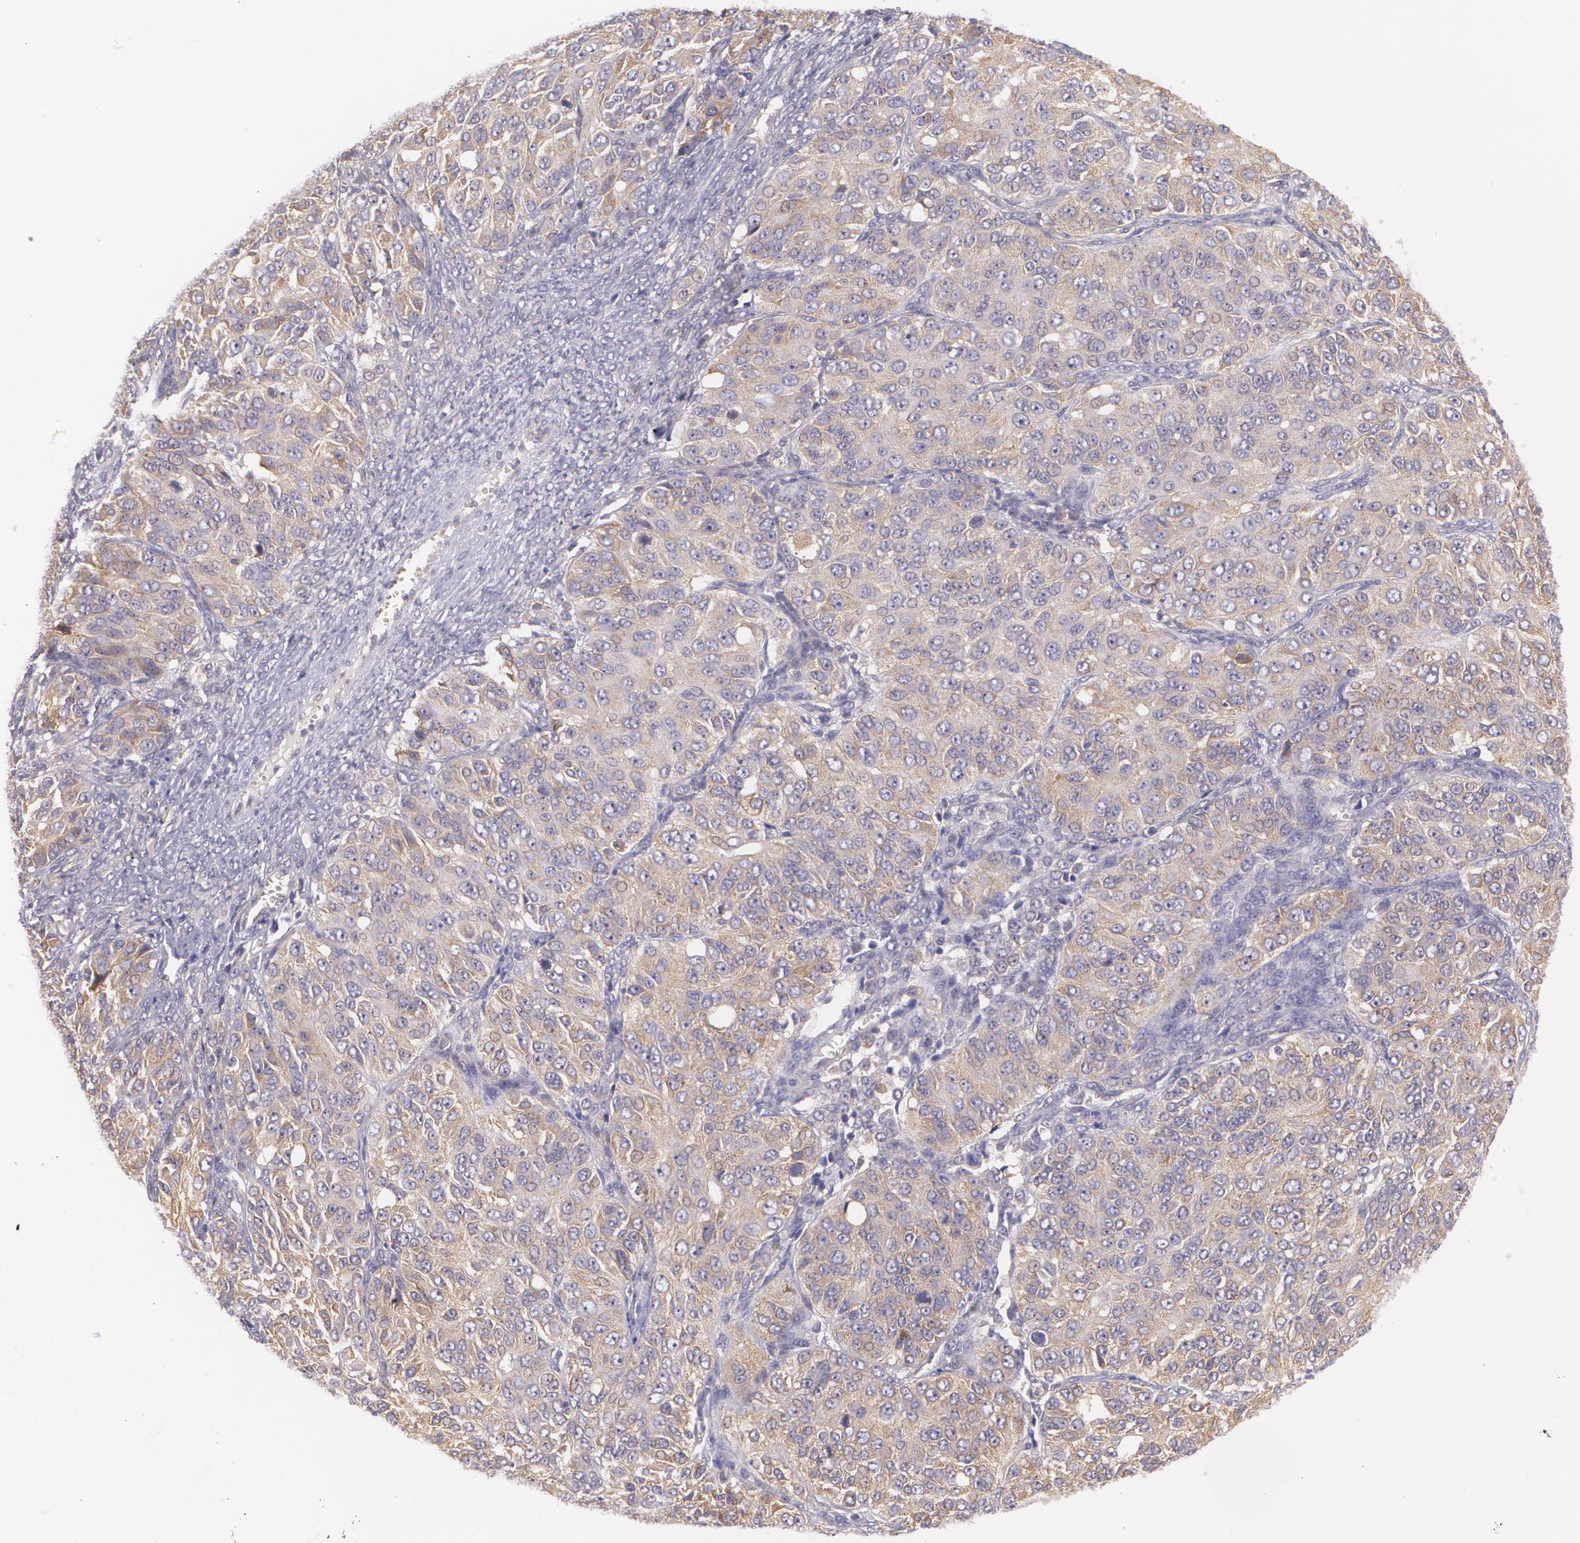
{"staining": {"intensity": "weak", "quantity": ">75%", "location": "cytoplasmic/membranous"}, "tissue": "ovarian cancer", "cell_type": "Tumor cells", "image_type": "cancer", "snomed": [{"axis": "morphology", "description": "Carcinoma, endometroid"}, {"axis": "topography", "description": "Ovary"}], "caption": "About >75% of tumor cells in ovarian endometroid carcinoma show weak cytoplasmic/membranous protein staining as visualized by brown immunohistochemical staining.", "gene": "CCL17", "patient": {"sex": "female", "age": 51}}